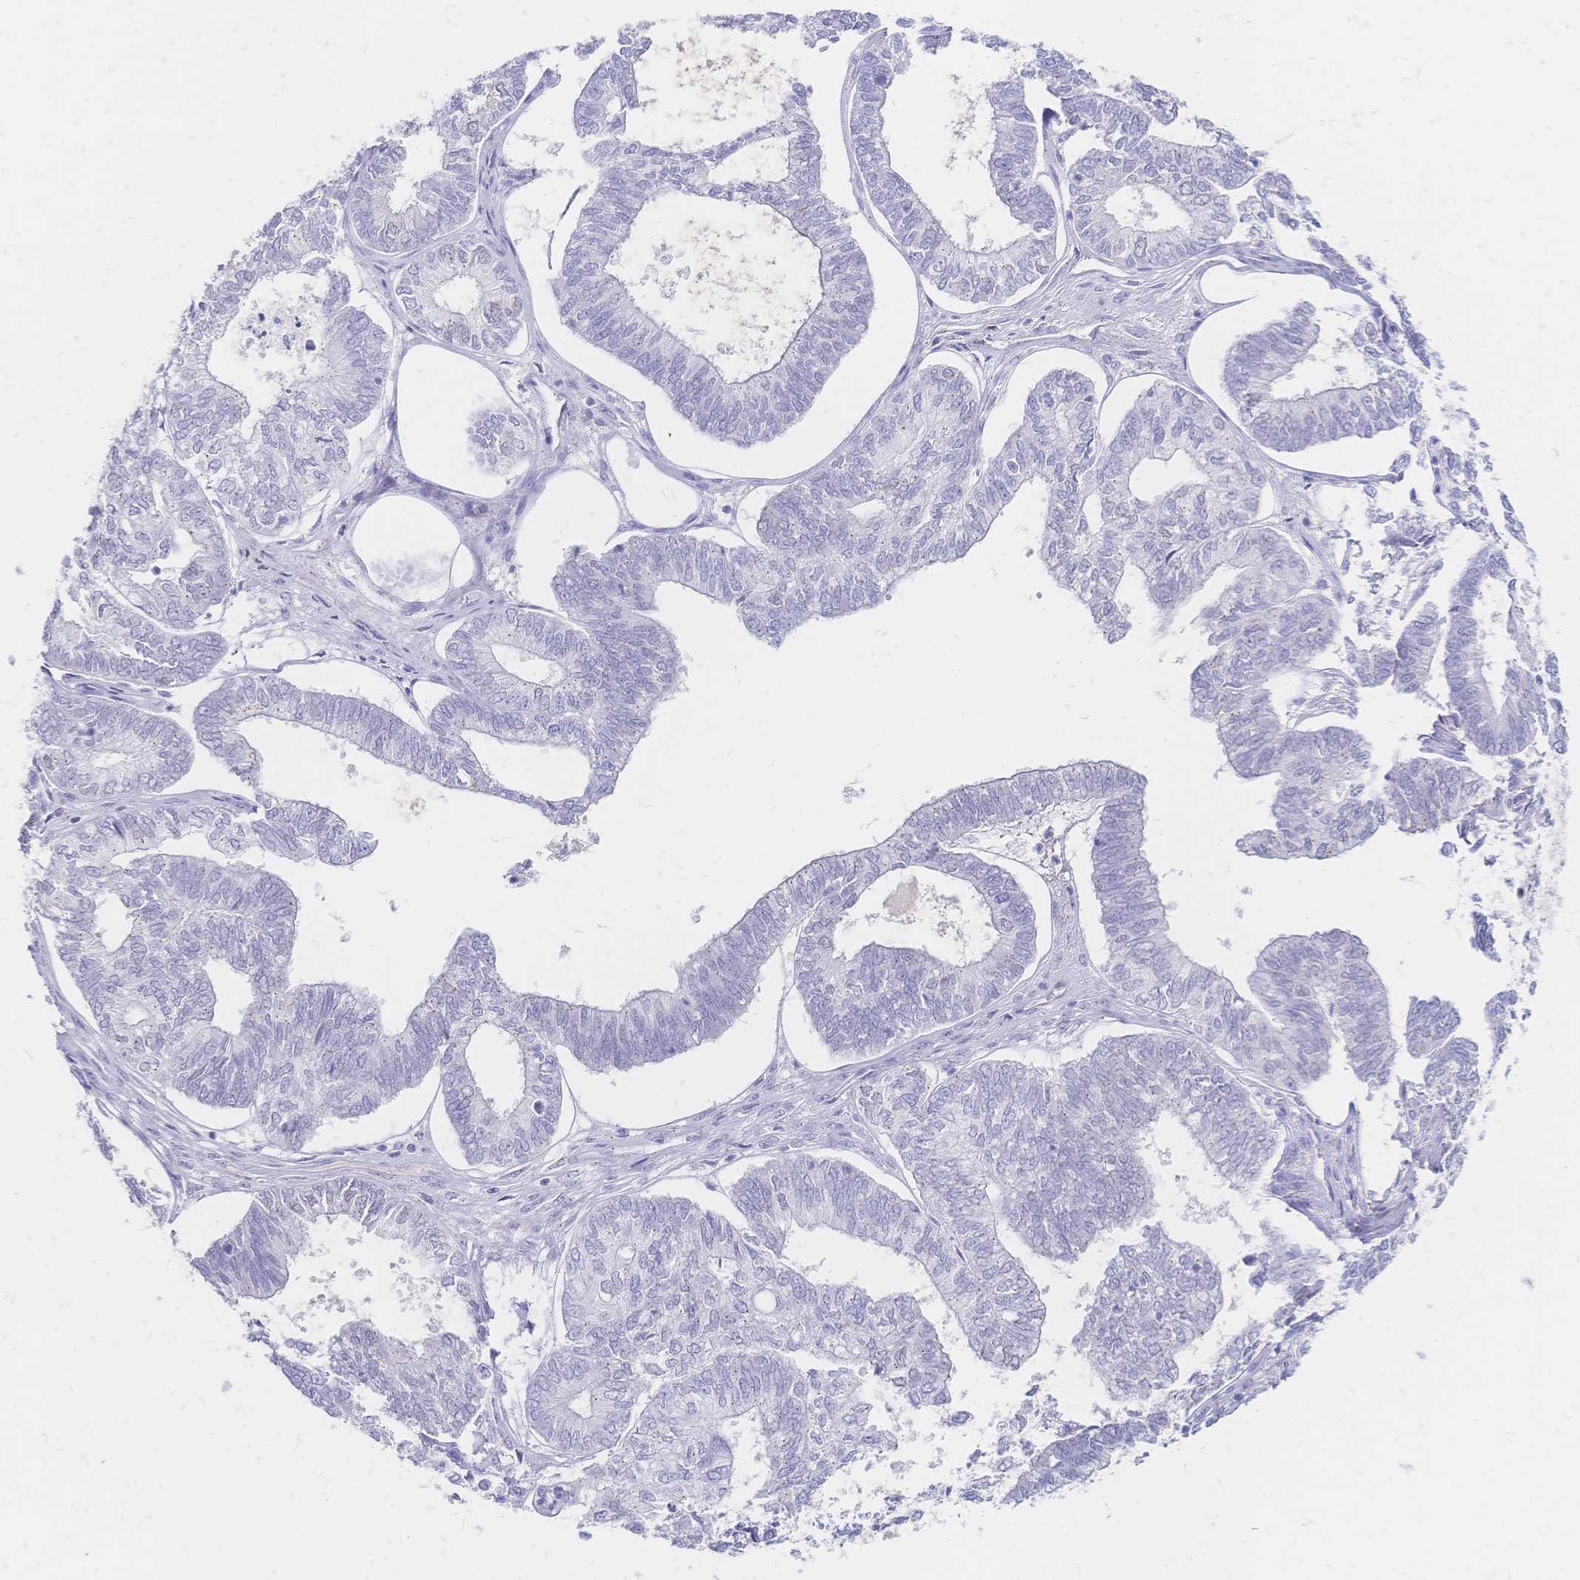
{"staining": {"intensity": "negative", "quantity": "none", "location": "none"}, "tissue": "ovarian cancer", "cell_type": "Tumor cells", "image_type": "cancer", "snomed": [{"axis": "morphology", "description": "Carcinoma, endometroid"}, {"axis": "topography", "description": "Ovary"}], "caption": "There is no significant staining in tumor cells of endometroid carcinoma (ovarian). The staining is performed using DAB brown chromogen with nuclei counter-stained in using hematoxylin.", "gene": "PSORS1C2", "patient": {"sex": "female", "age": 64}}